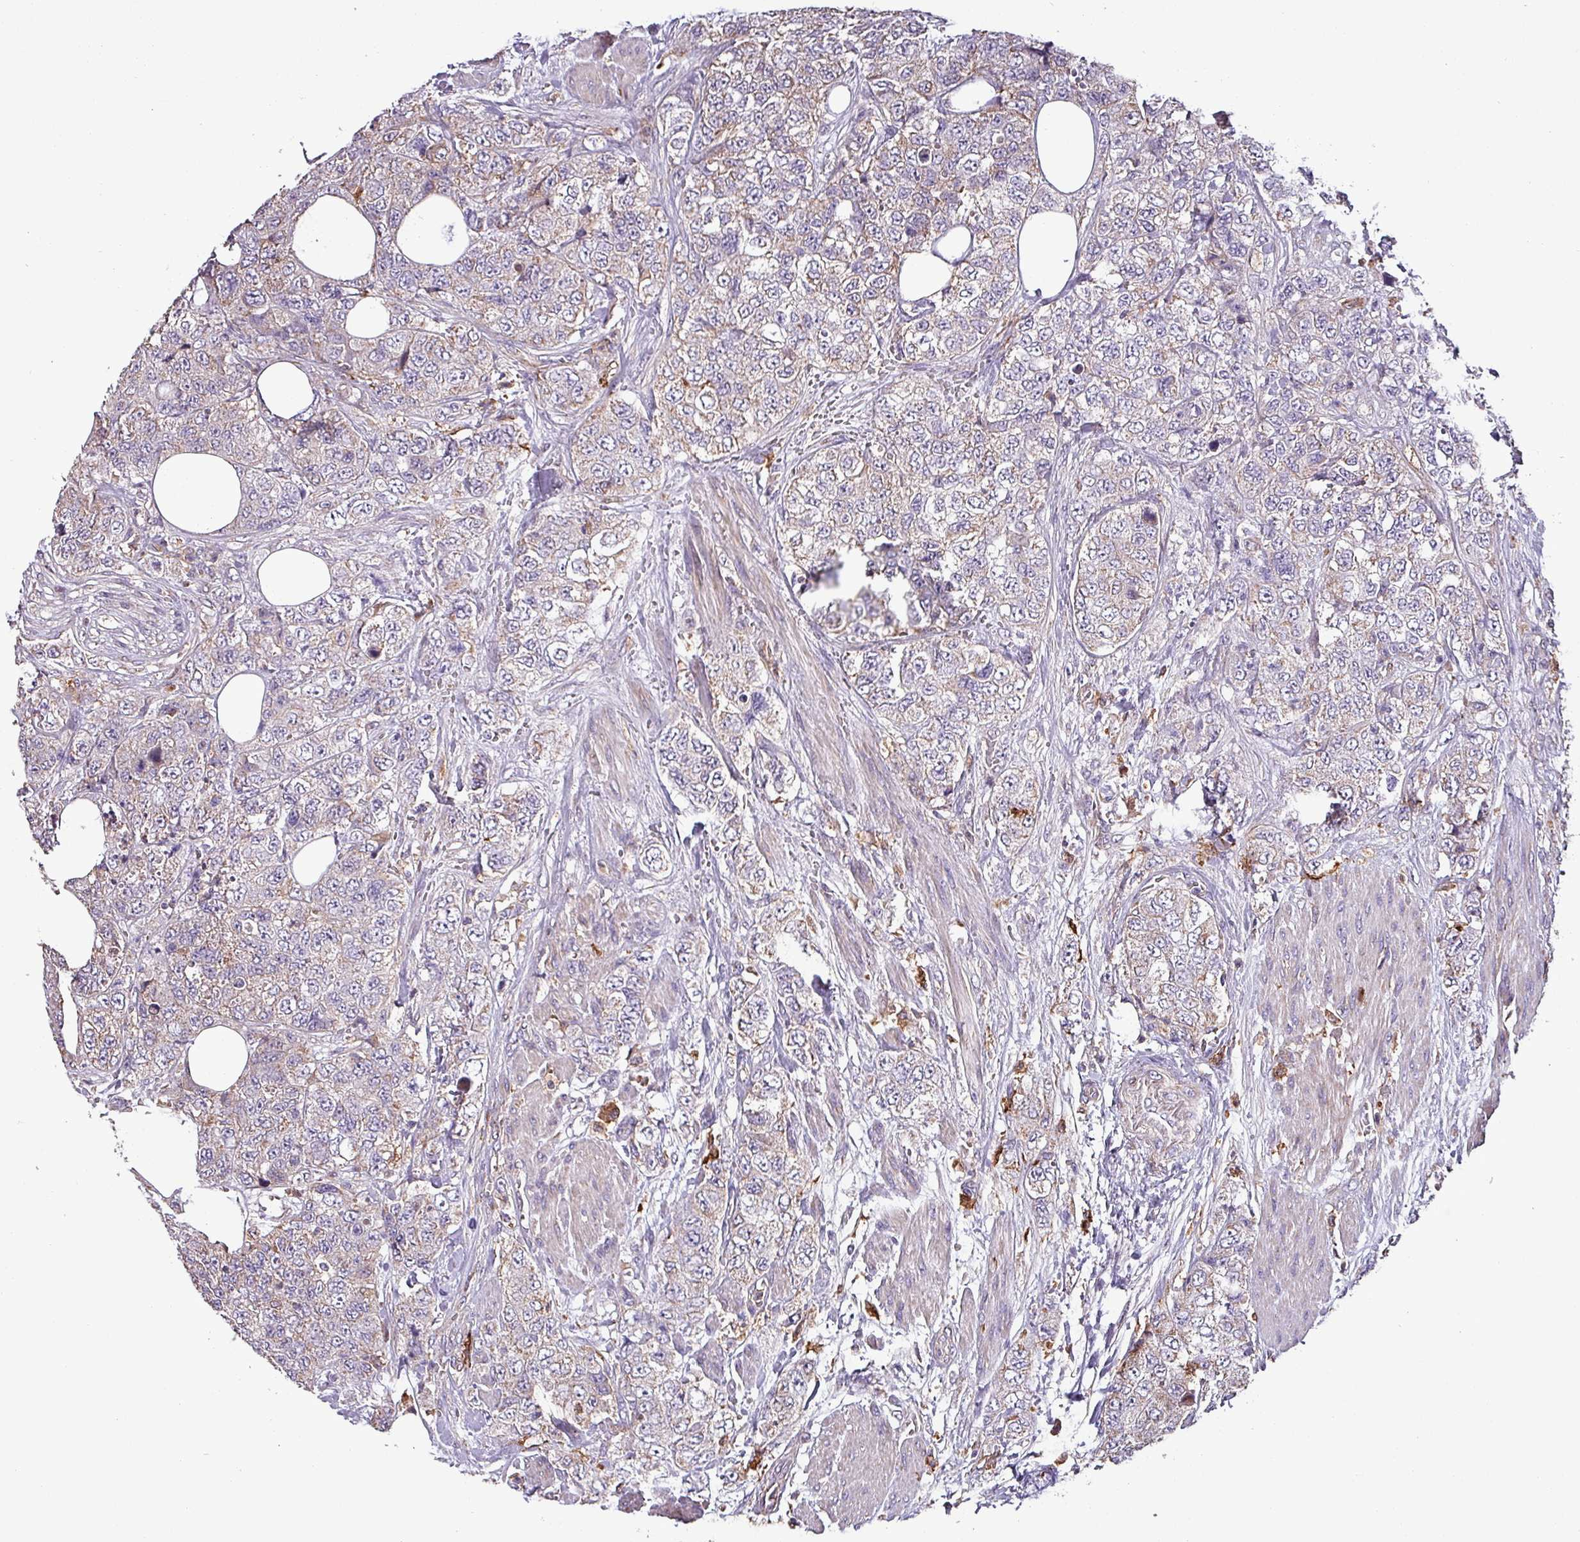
{"staining": {"intensity": "weak", "quantity": "<25%", "location": "cytoplasmic/membranous"}, "tissue": "urothelial cancer", "cell_type": "Tumor cells", "image_type": "cancer", "snomed": [{"axis": "morphology", "description": "Urothelial carcinoma, High grade"}, {"axis": "topography", "description": "Urinary bladder"}], "caption": "A photomicrograph of urothelial carcinoma (high-grade) stained for a protein demonstrates no brown staining in tumor cells. Brightfield microscopy of immunohistochemistry stained with DAB (3,3'-diaminobenzidine) (brown) and hematoxylin (blue), captured at high magnification.", "gene": "SCIN", "patient": {"sex": "female", "age": 78}}